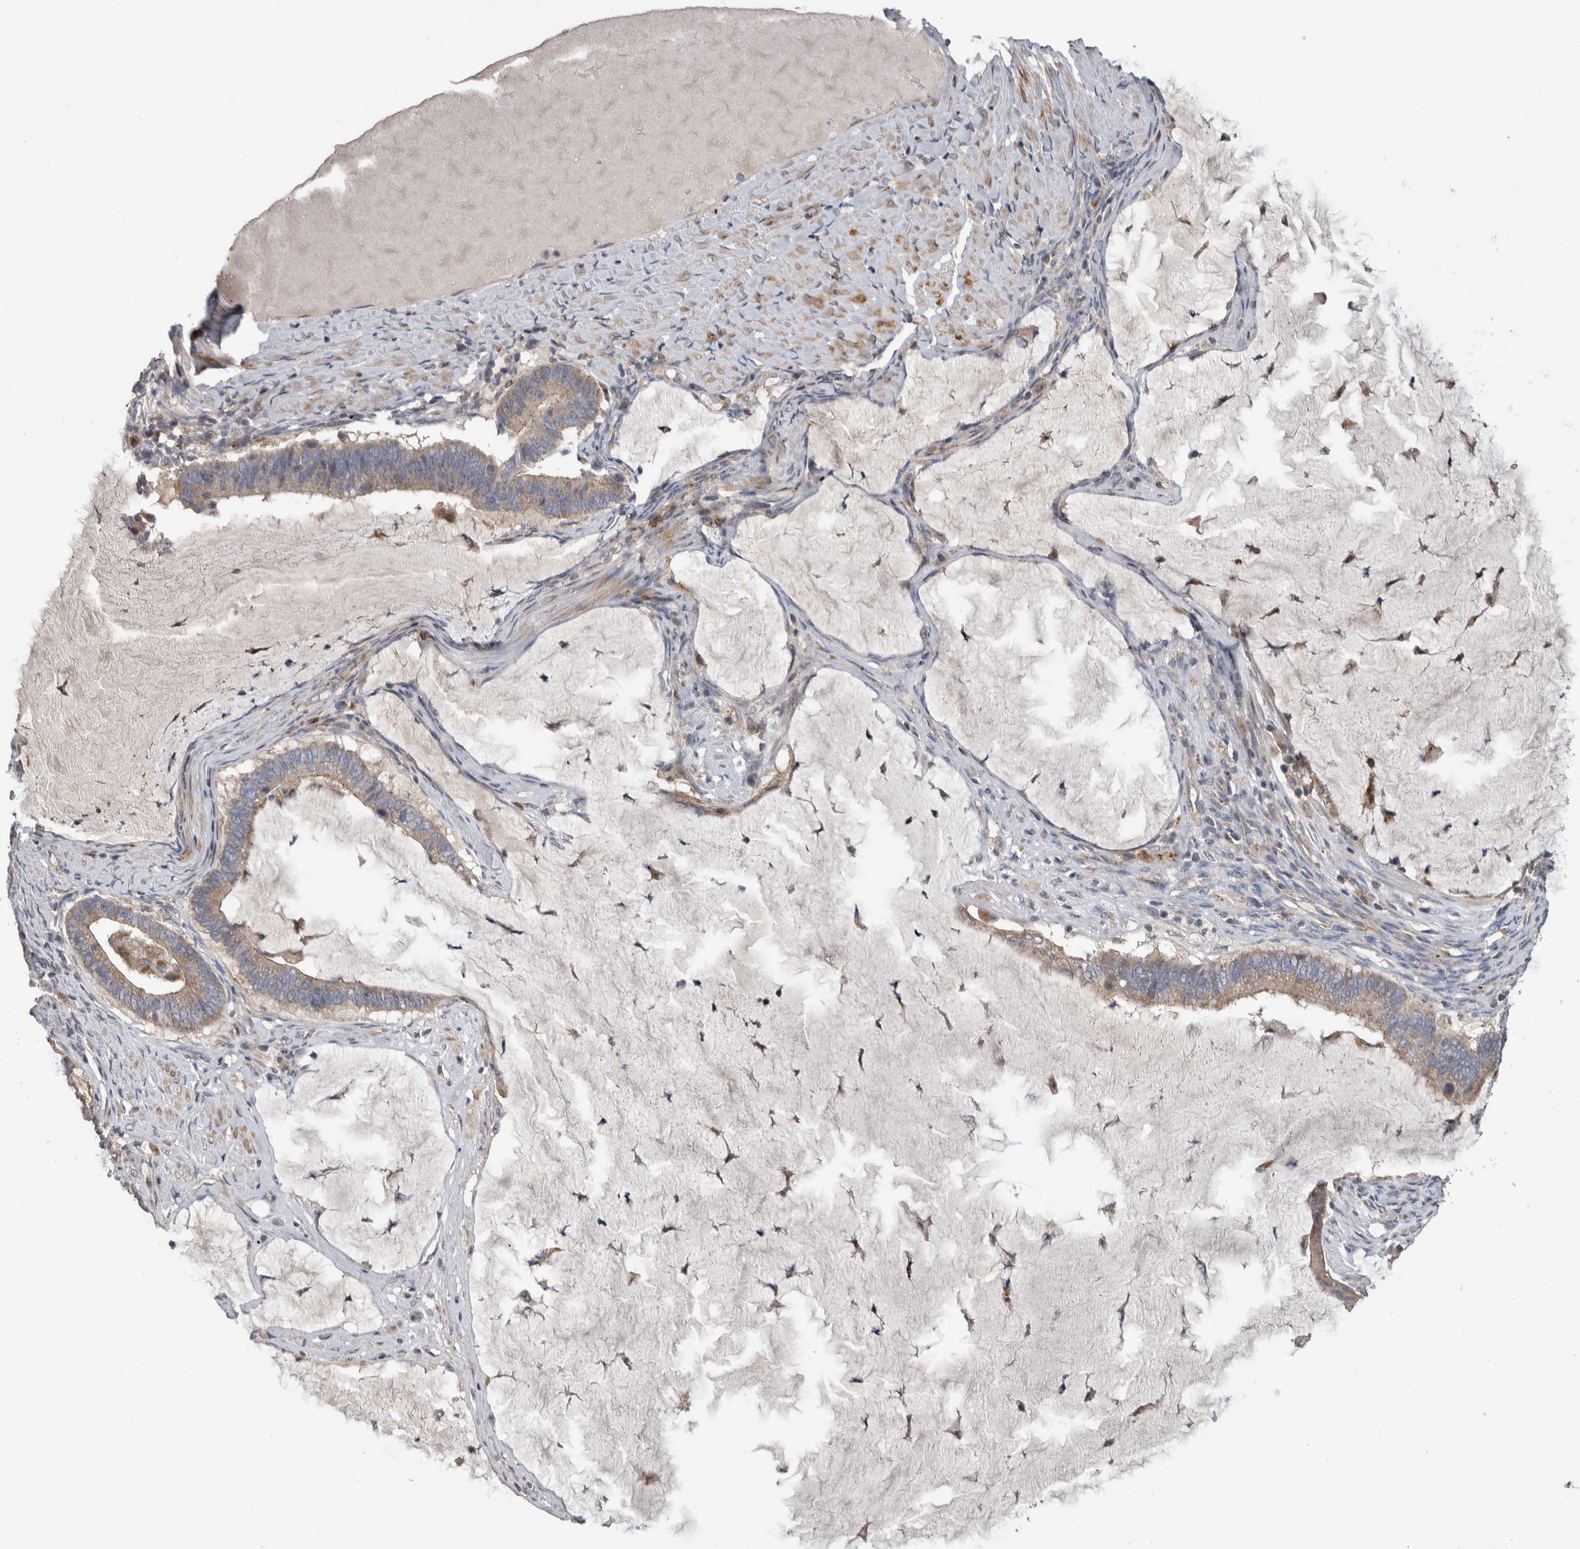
{"staining": {"intensity": "moderate", "quantity": "25%-75%", "location": "cytoplasmic/membranous"}, "tissue": "ovarian cancer", "cell_type": "Tumor cells", "image_type": "cancer", "snomed": [{"axis": "morphology", "description": "Cystadenocarcinoma, mucinous, NOS"}, {"axis": "topography", "description": "Ovary"}], "caption": "Brown immunohistochemical staining in human mucinous cystadenocarcinoma (ovarian) shows moderate cytoplasmic/membranous expression in approximately 25%-75% of tumor cells. The staining was performed using DAB to visualize the protein expression in brown, while the nuclei were stained in blue with hematoxylin (Magnification: 20x).", "gene": "FAM83G", "patient": {"sex": "female", "age": 61}}